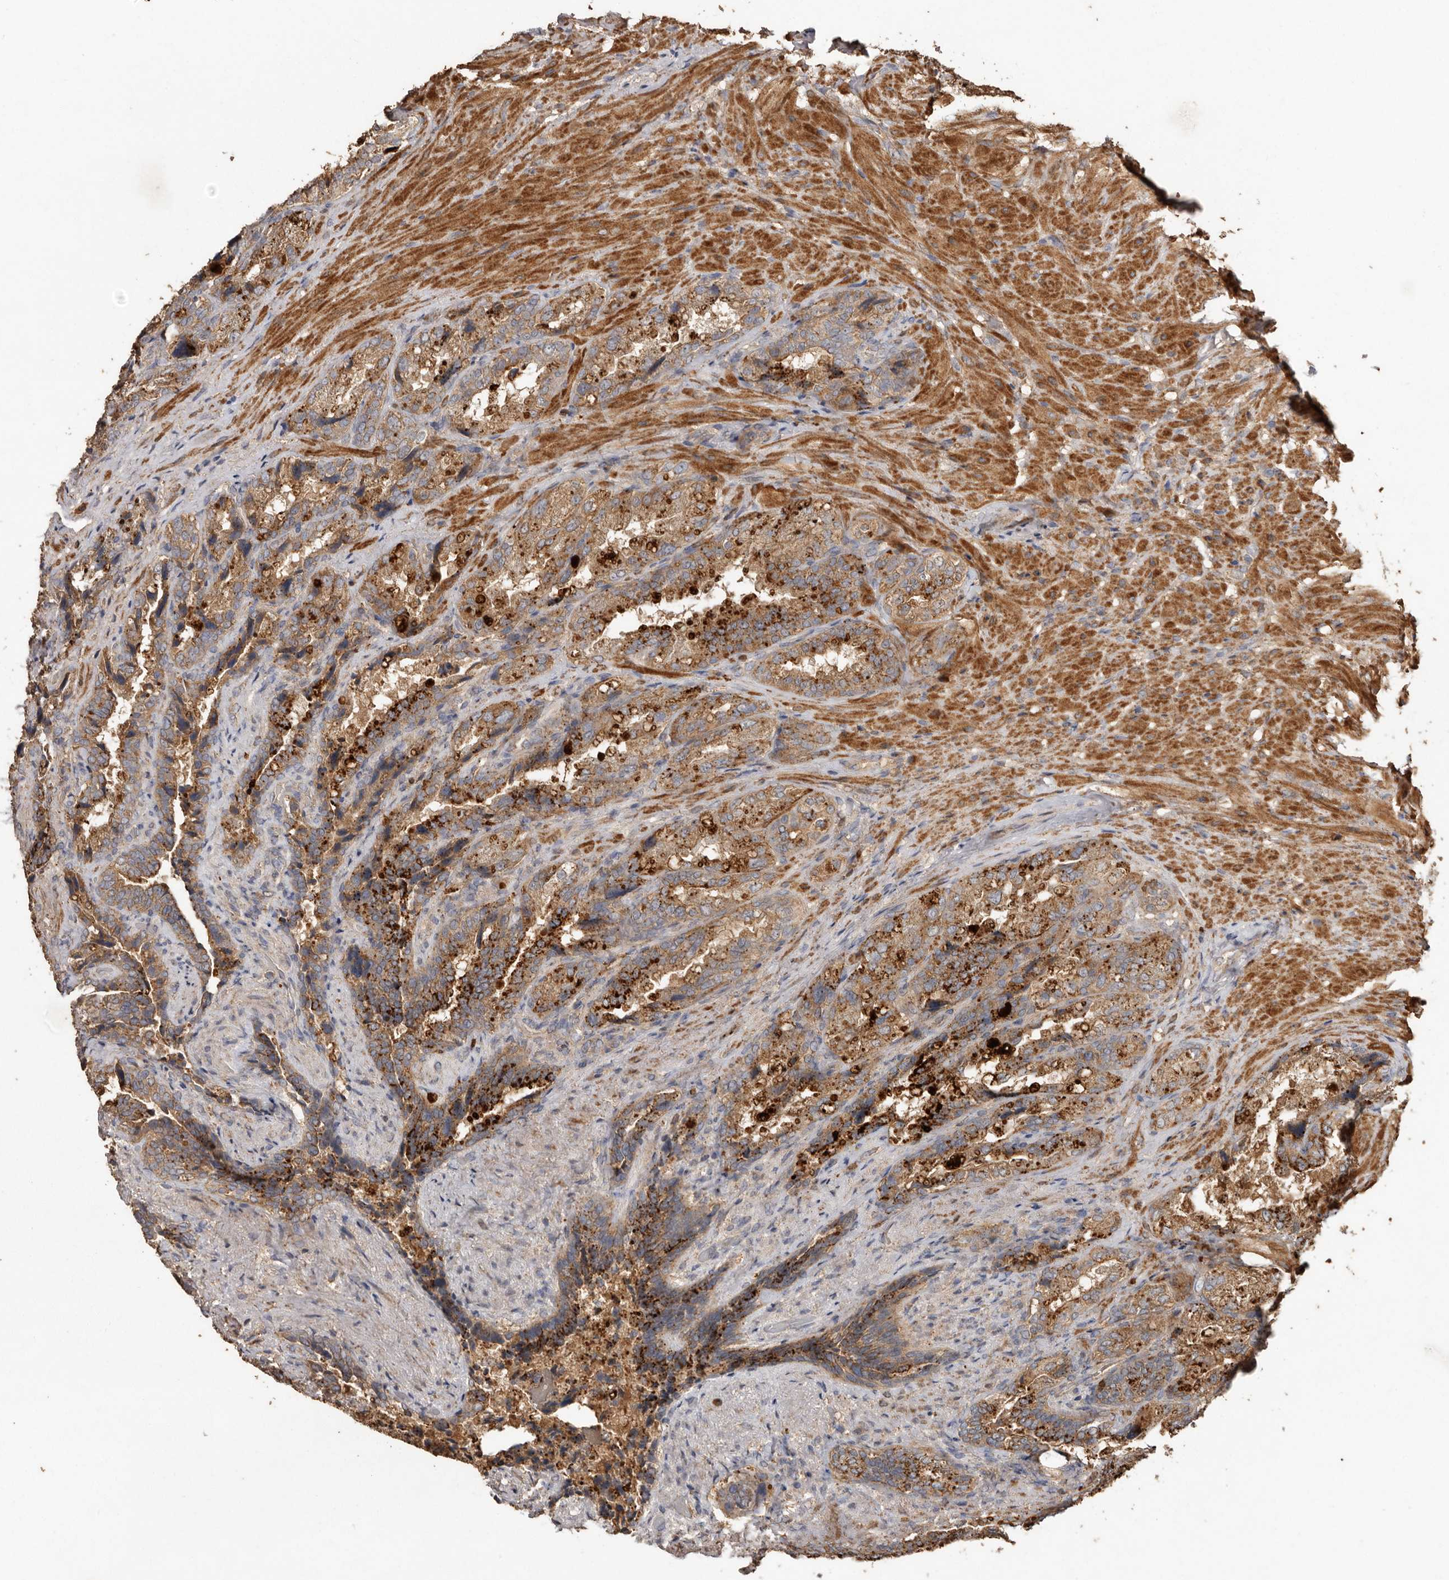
{"staining": {"intensity": "moderate", "quantity": ">75%", "location": "cytoplasmic/membranous"}, "tissue": "seminal vesicle", "cell_type": "Glandular cells", "image_type": "normal", "snomed": [{"axis": "morphology", "description": "Normal tissue, NOS"}, {"axis": "topography", "description": "Seminal veicle"}, {"axis": "topography", "description": "Peripheral nerve tissue"}], "caption": "Moderate cytoplasmic/membranous protein positivity is present in about >75% of glandular cells in seminal vesicle. (DAB IHC with brightfield microscopy, high magnification).", "gene": "RWDD1", "patient": {"sex": "male", "age": 63}}